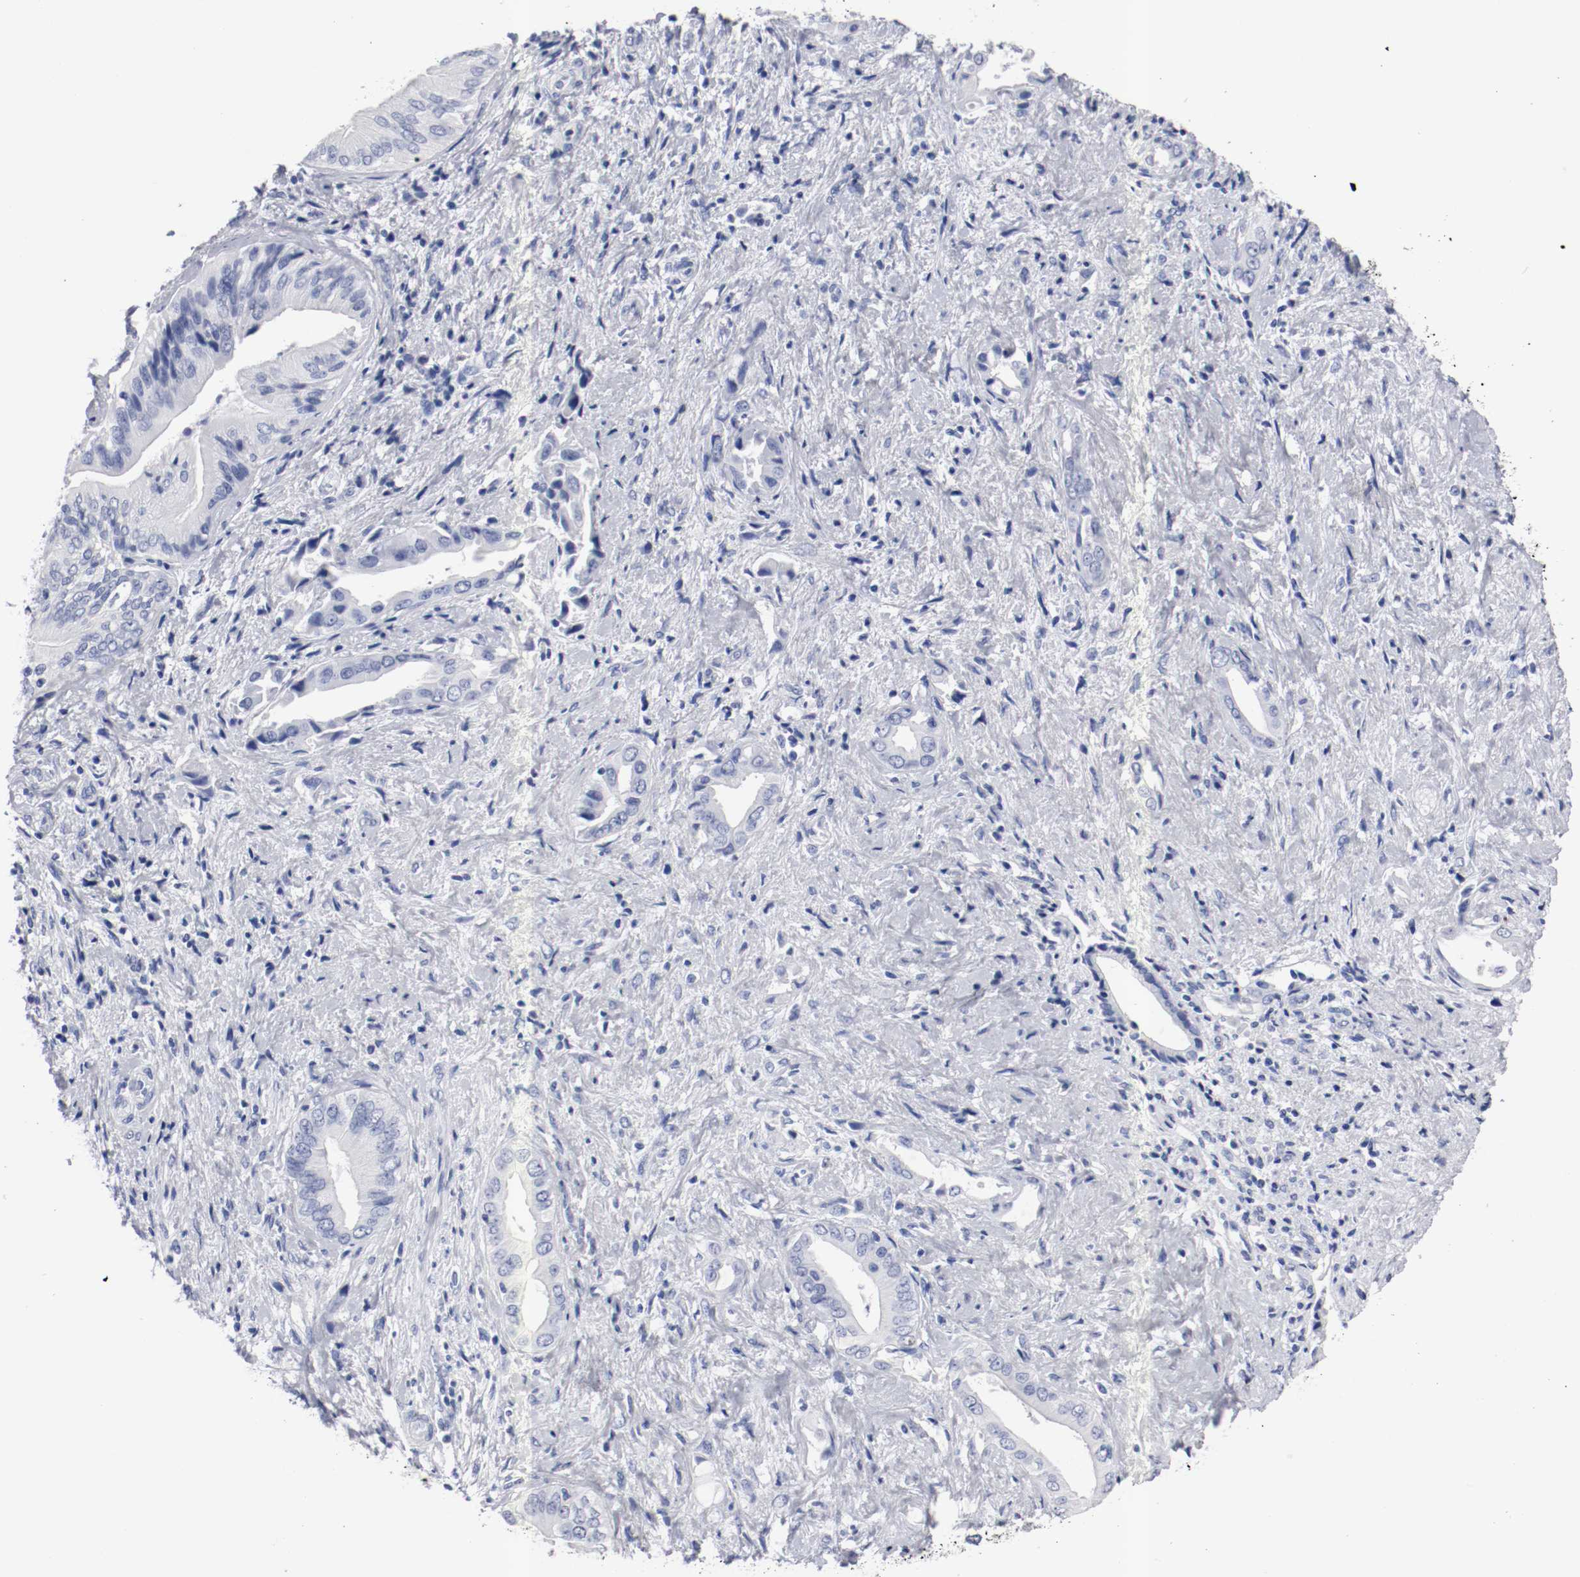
{"staining": {"intensity": "negative", "quantity": "none", "location": "none"}, "tissue": "liver cancer", "cell_type": "Tumor cells", "image_type": "cancer", "snomed": [{"axis": "morphology", "description": "Cholangiocarcinoma"}, {"axis": "topography", "description": "Liver"}], "caption": "Image shows no protein expression in tumor cells of liver cancer (cholangiocarcinoma) tissue.", "gene": "GAD1", "patient": {"sex": "male", "age": 58}}